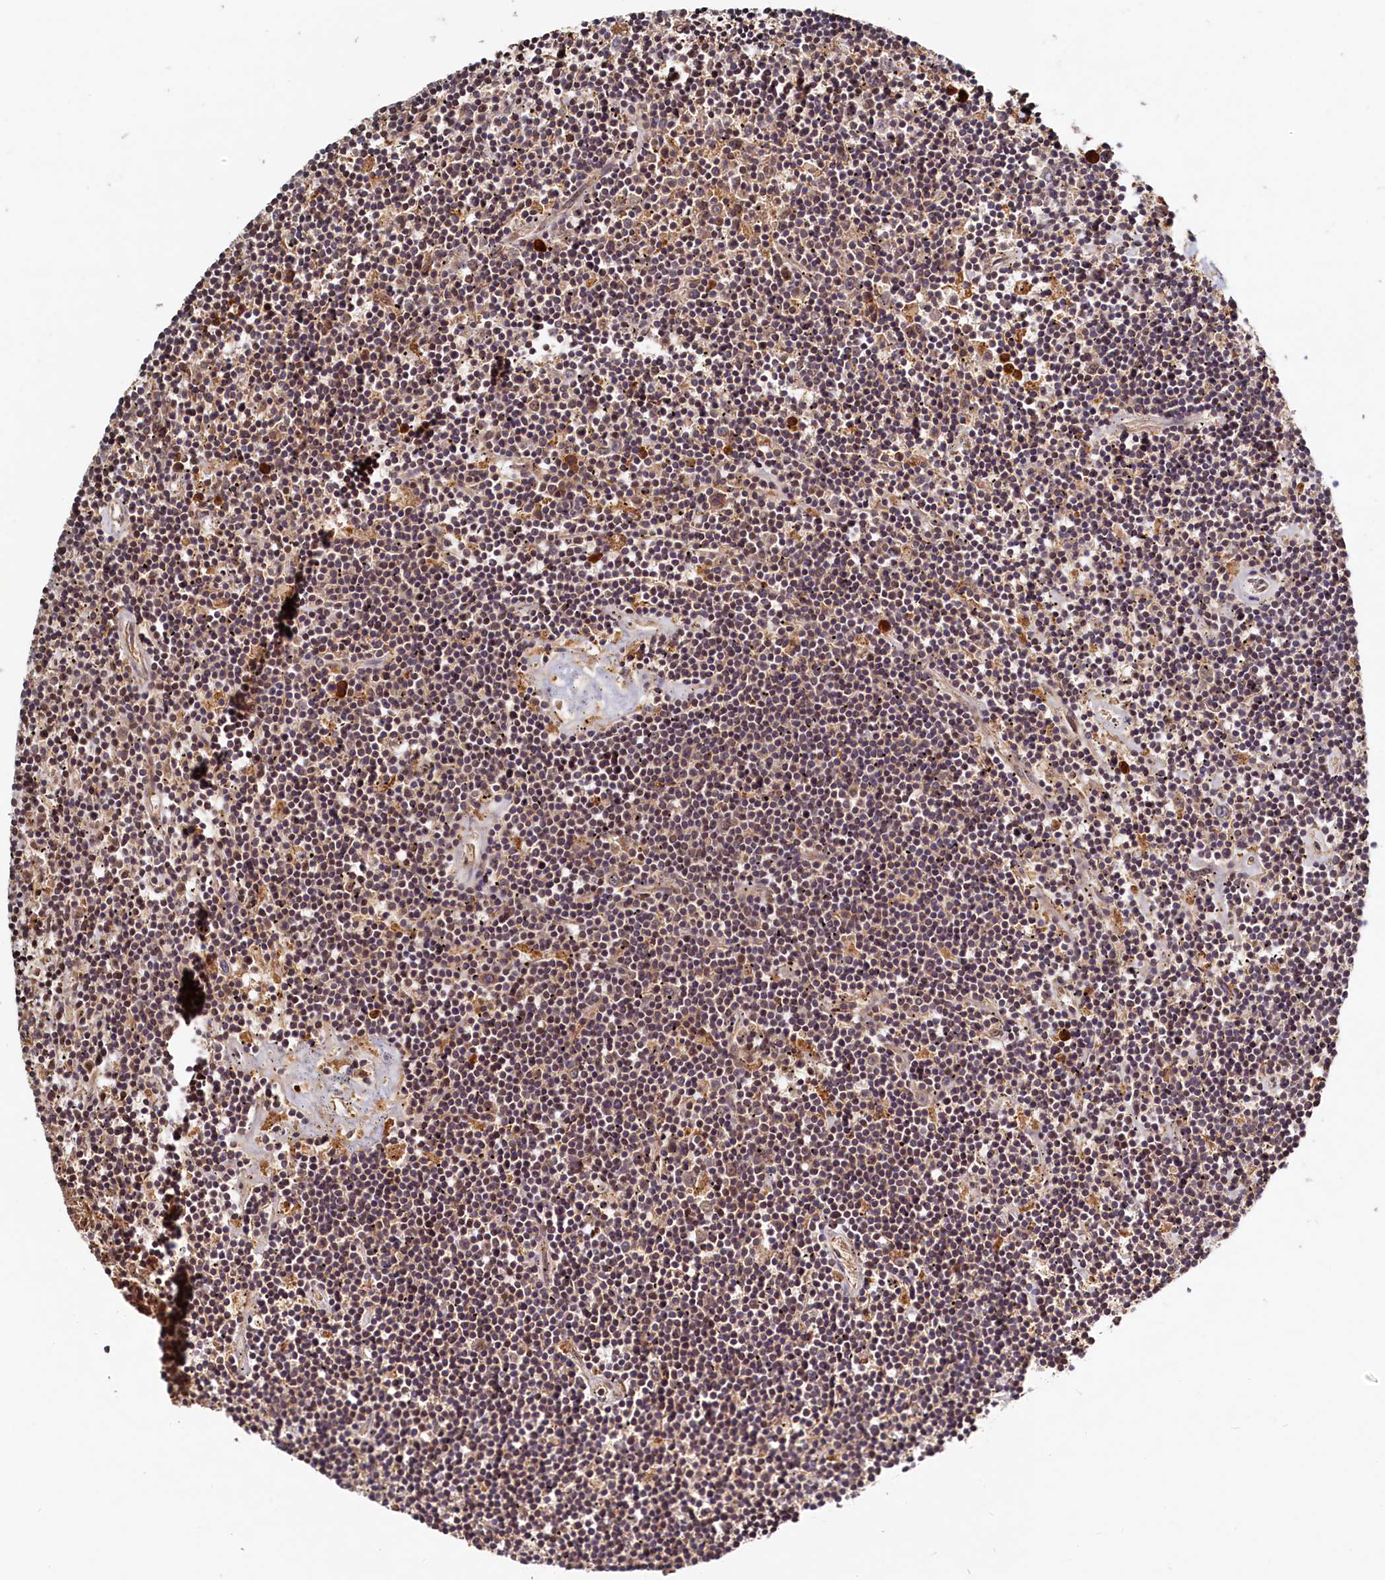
{"staining": {"intensity": "weak", "quantity": "<25%", "location": "cytoplasmic/membranous"}, "tissue": "lymphoma", "cell_type": "Tumor cells", "image_type": "cancer", "snomed": [{"axis": "morphology", "description": "Malignant lymphoma, non-Hodgkin's type, Low grade"}, {"axis": "topography", "description": "Spleen"}], "caption": "Human lymphoma stained for a protein using immunohistochemistry displays no expression in tumor cells.", "gene": "TRAPPC4", "patient": {"sex": "male", "age": 76}}